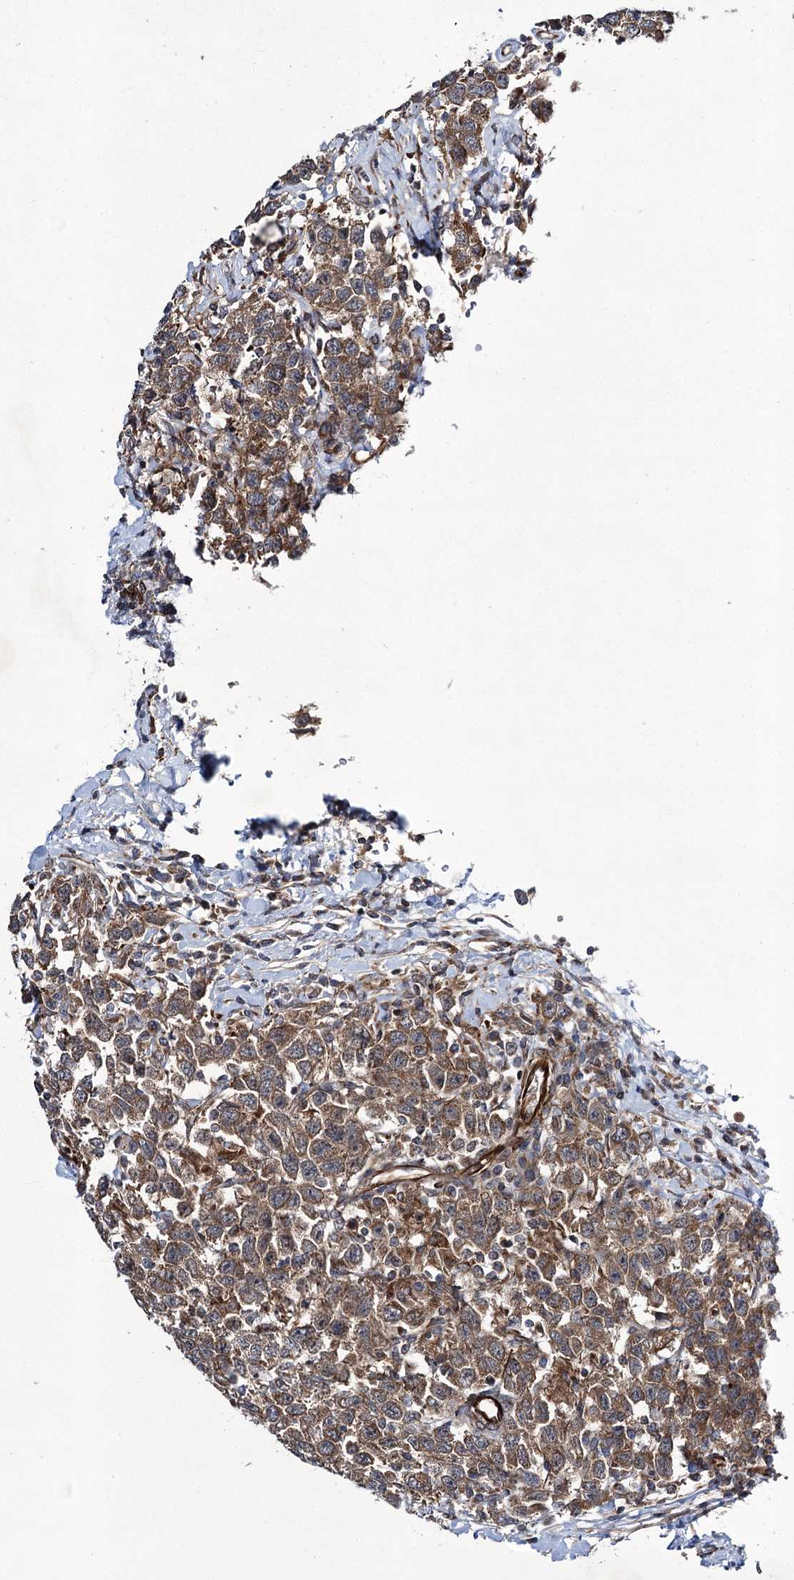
{"staining": {"intensity": "moderate", "quantity": ">75%", "location": "cytoplasmic/membranous"}, "tissue": "testis cancer", "cell_type": "Tumor cells", "image_type": "cancer", "snomed": [{"axis": "morphology", "description": "Seminoma, NOS"}, {"axis": "topography", "description": "Testis"}], "caption": "A histopathology image showing moderate cytoplasmic/membranous staining in about >75% of tumor cells in testis cancer (seminoma), as visualized by brown immunohistochemical staining.", "gene": "DPEP2", "patient": {"sex": "male", "age": 41}}